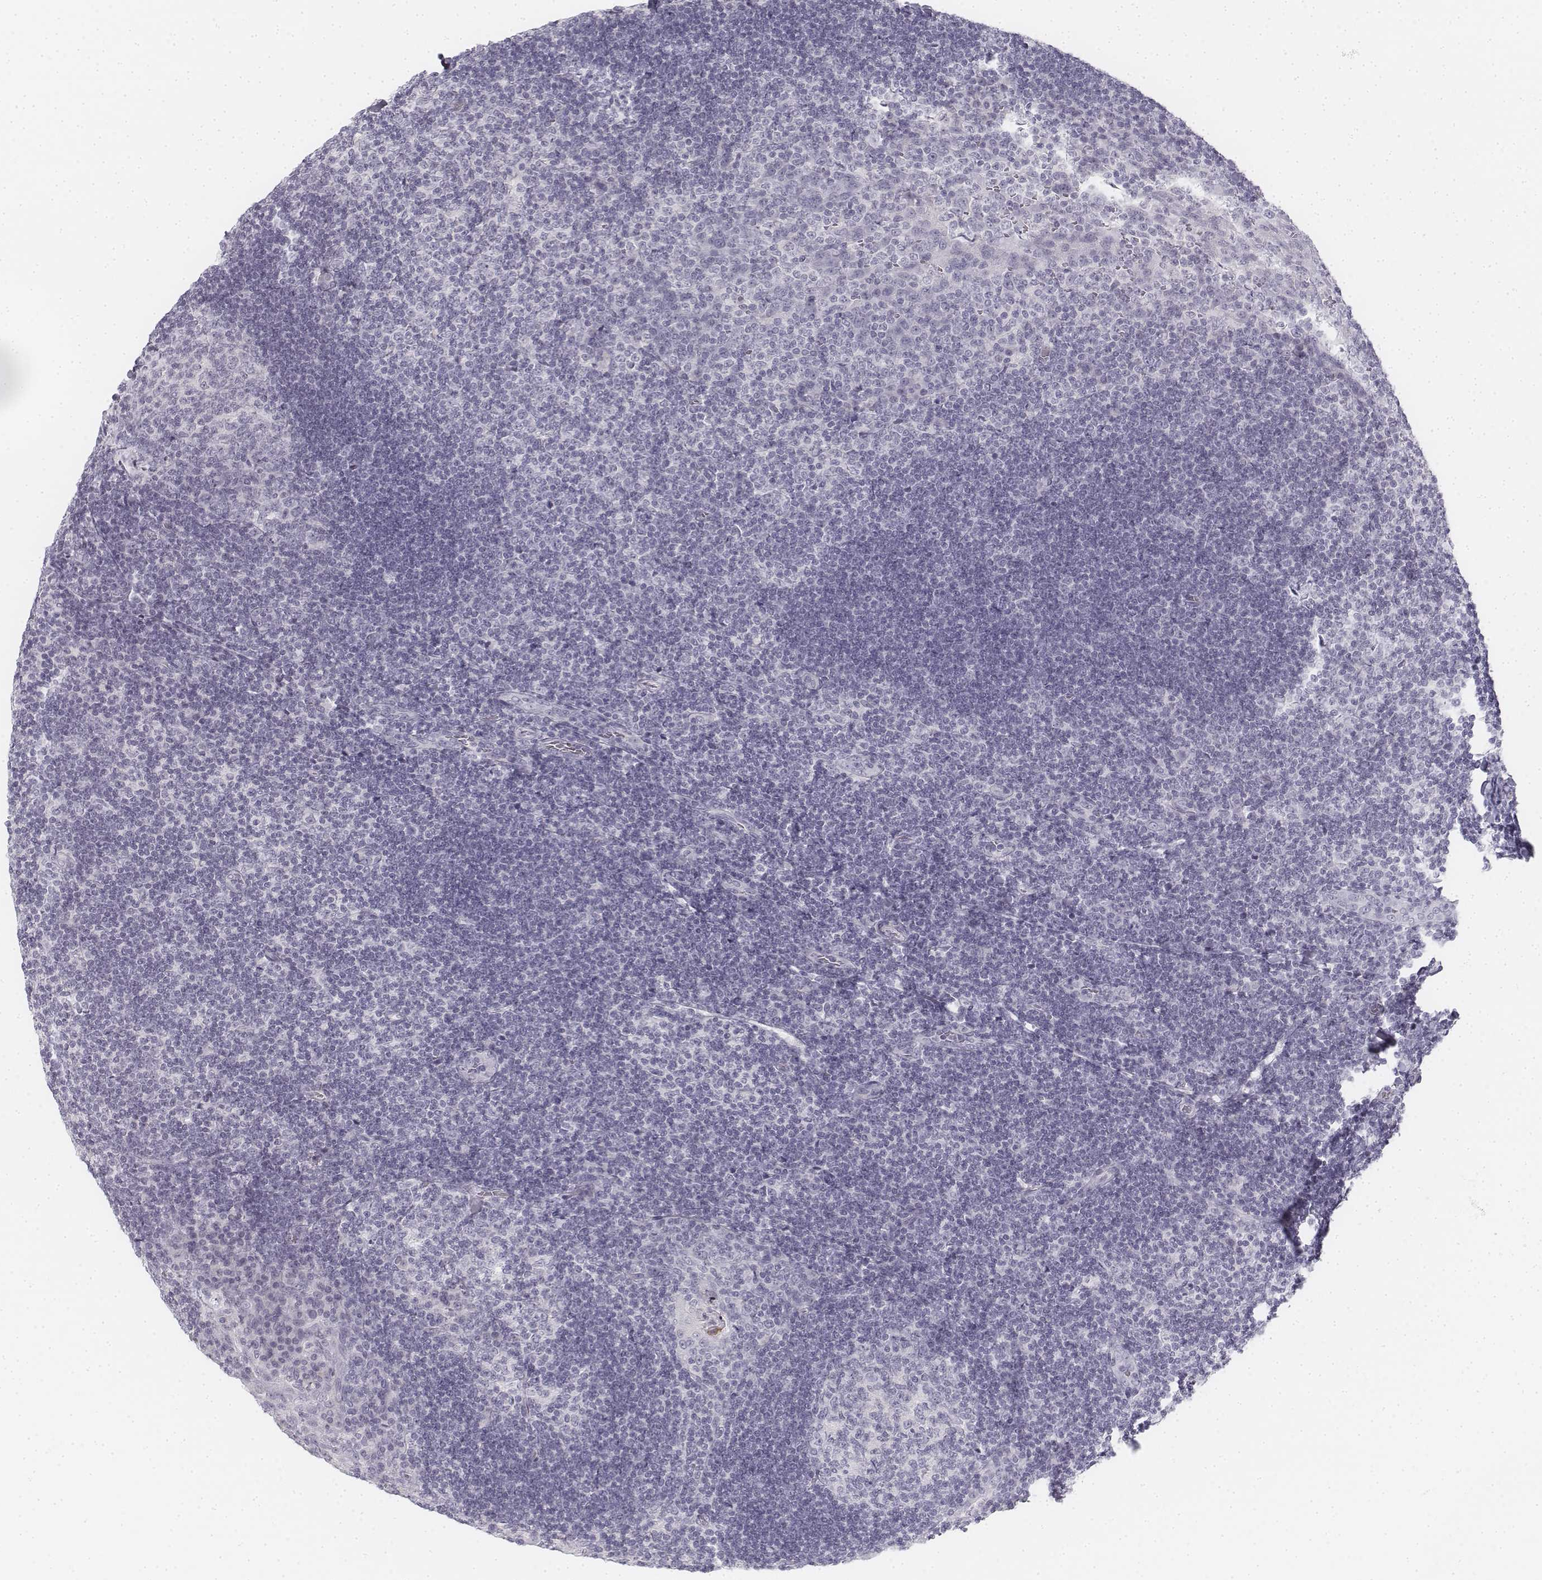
{"staining": {"intensity": "negative", "quantity": "none", "location": "none"}, "tissue": "tonsil", "cell_type": "Germinal center cells", "image_type": "normal", "snomed": [{"axis": "morphology", "description": "Normal tissue, NOS"}, {"axis": "topography", "description": "Tonsil"}], "caption": "The photomicrograph shows no staining of germinal center cells in unremarkable tonsil.", "gene": "KRT25", "patient": {"sex": "male", "age": 17}}